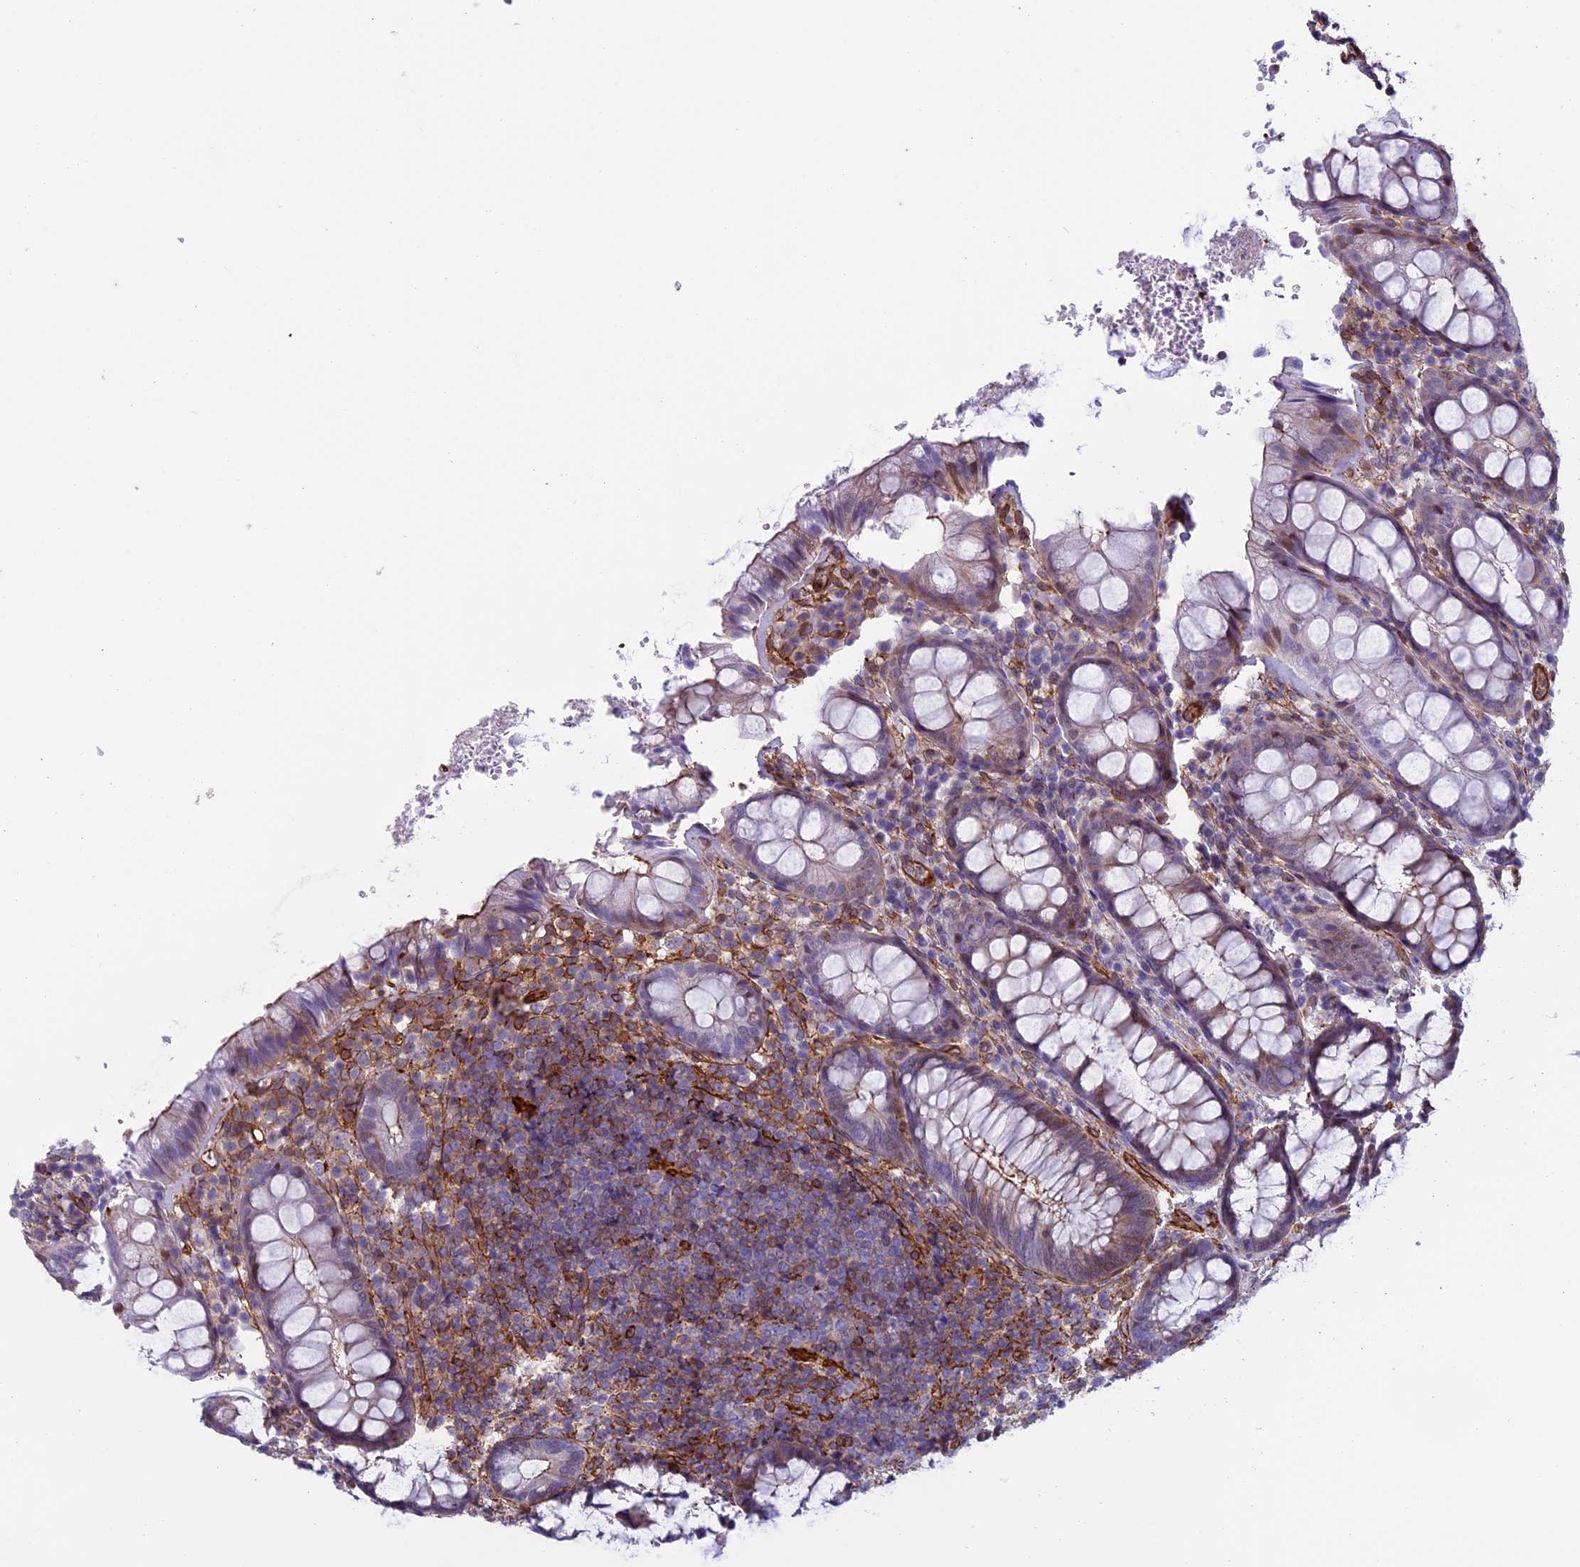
{"staining": {"intensity": "moderate", "quantity": "25%-75%", "location": "cytoplasmic/membranous"}, "tissue": "rectum", "cell_type": "Glandular cells", "image_type": "normal", "snomed": [{"axis": "morphology", "description": "Normal tissue, NOS"}, {"axis": "topography", "description": "Rectum"}], "caption": "Normal rectum exhibits moderate cytoplasmic/membranous expression in about 25%-75% of glandular cells, visualized by immunohistochemistry. (DAB (3,3'-diaminobenzidine) IHC, brown staining for protein, blue staining for nuclei).", "gene": "ANGPTL2", "patient": {"sex": "male", "age": 83}}